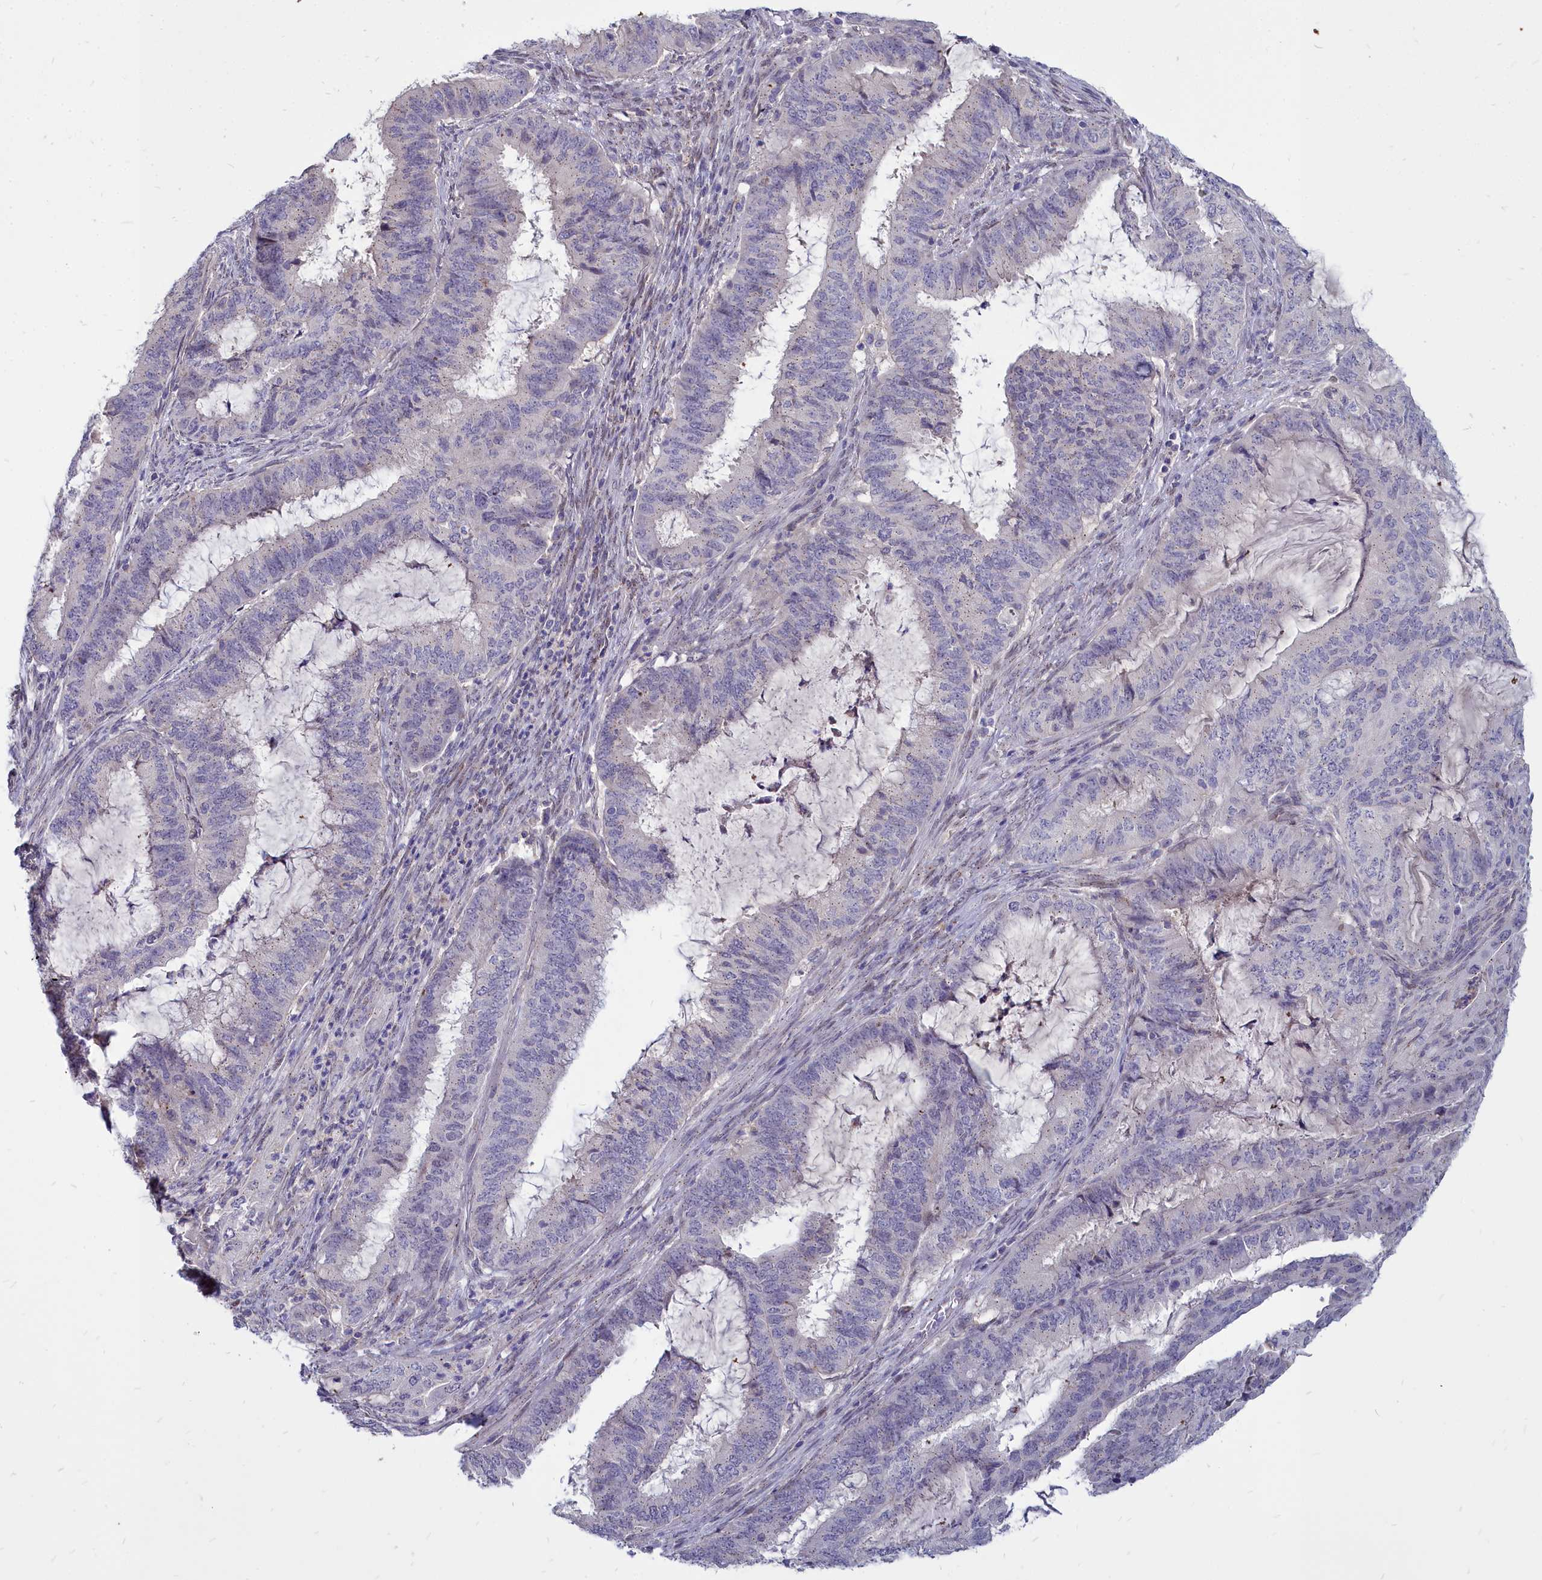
{"staining": {"intensity": "weak", "quantity": "25%-75%", "location": "cytoplasmic/membranous"}, "tissue": "endometrial cancer", "cell_type": "Tumor cells", "image_type": "cancer", "snomed": [{"axis": "morphology", "description": "Adenocarcinoma, NOS"}, {"axis": "topography", "description": "Endometrium"}], "caption": "This histopathology image shows immunohistochemistry (IHC) staining of endometrial cancer, with low weak cytoplasmic/membranous staining in approximately 25%-75% of tumor cells.", "gene": "NOXA1", "patient": {"sex": "female", "age": 51}}